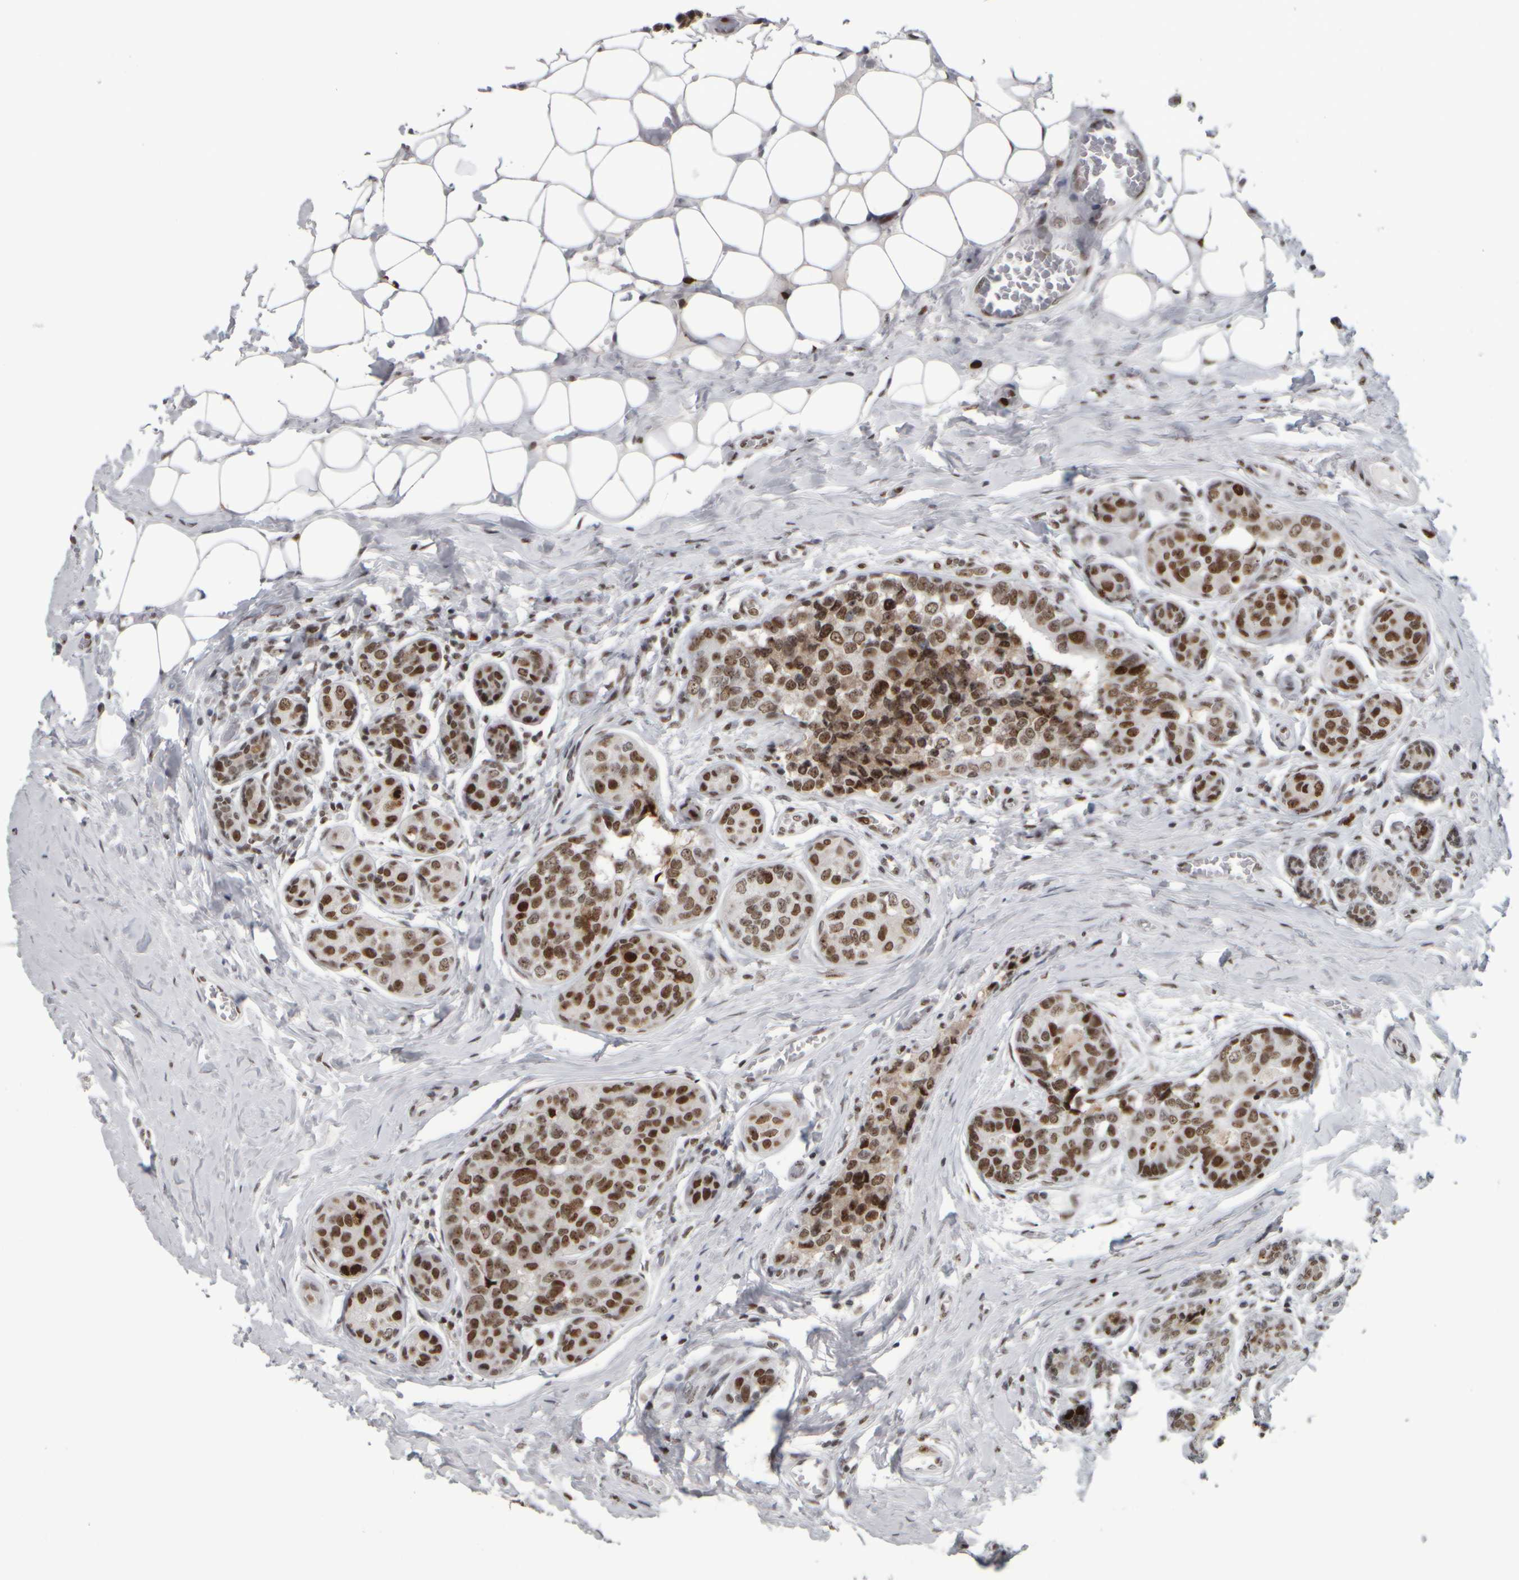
{"staining": {"intensity": "moderate", "quantity": ">75%", "location": "nuclear"}, "tissue": "breast cancer", "cell_type": "Tumor cells", "image_type": "cancer", "snomed": [{"axis": "morphology", "description": "Normal tissue, NOS"}, {"axis": "morphology", "description": "Duct carcinoma"}, {"axis": "topography", "description": "Breast"}], "caption": "A medium amount of moderate nuclear expression is seen in approximately >75% of tumor cells in invasive ductal carcinoma (breast) tissue.", "gene": "TOP2B", "patient": {"sex": "female", "age": 43}}